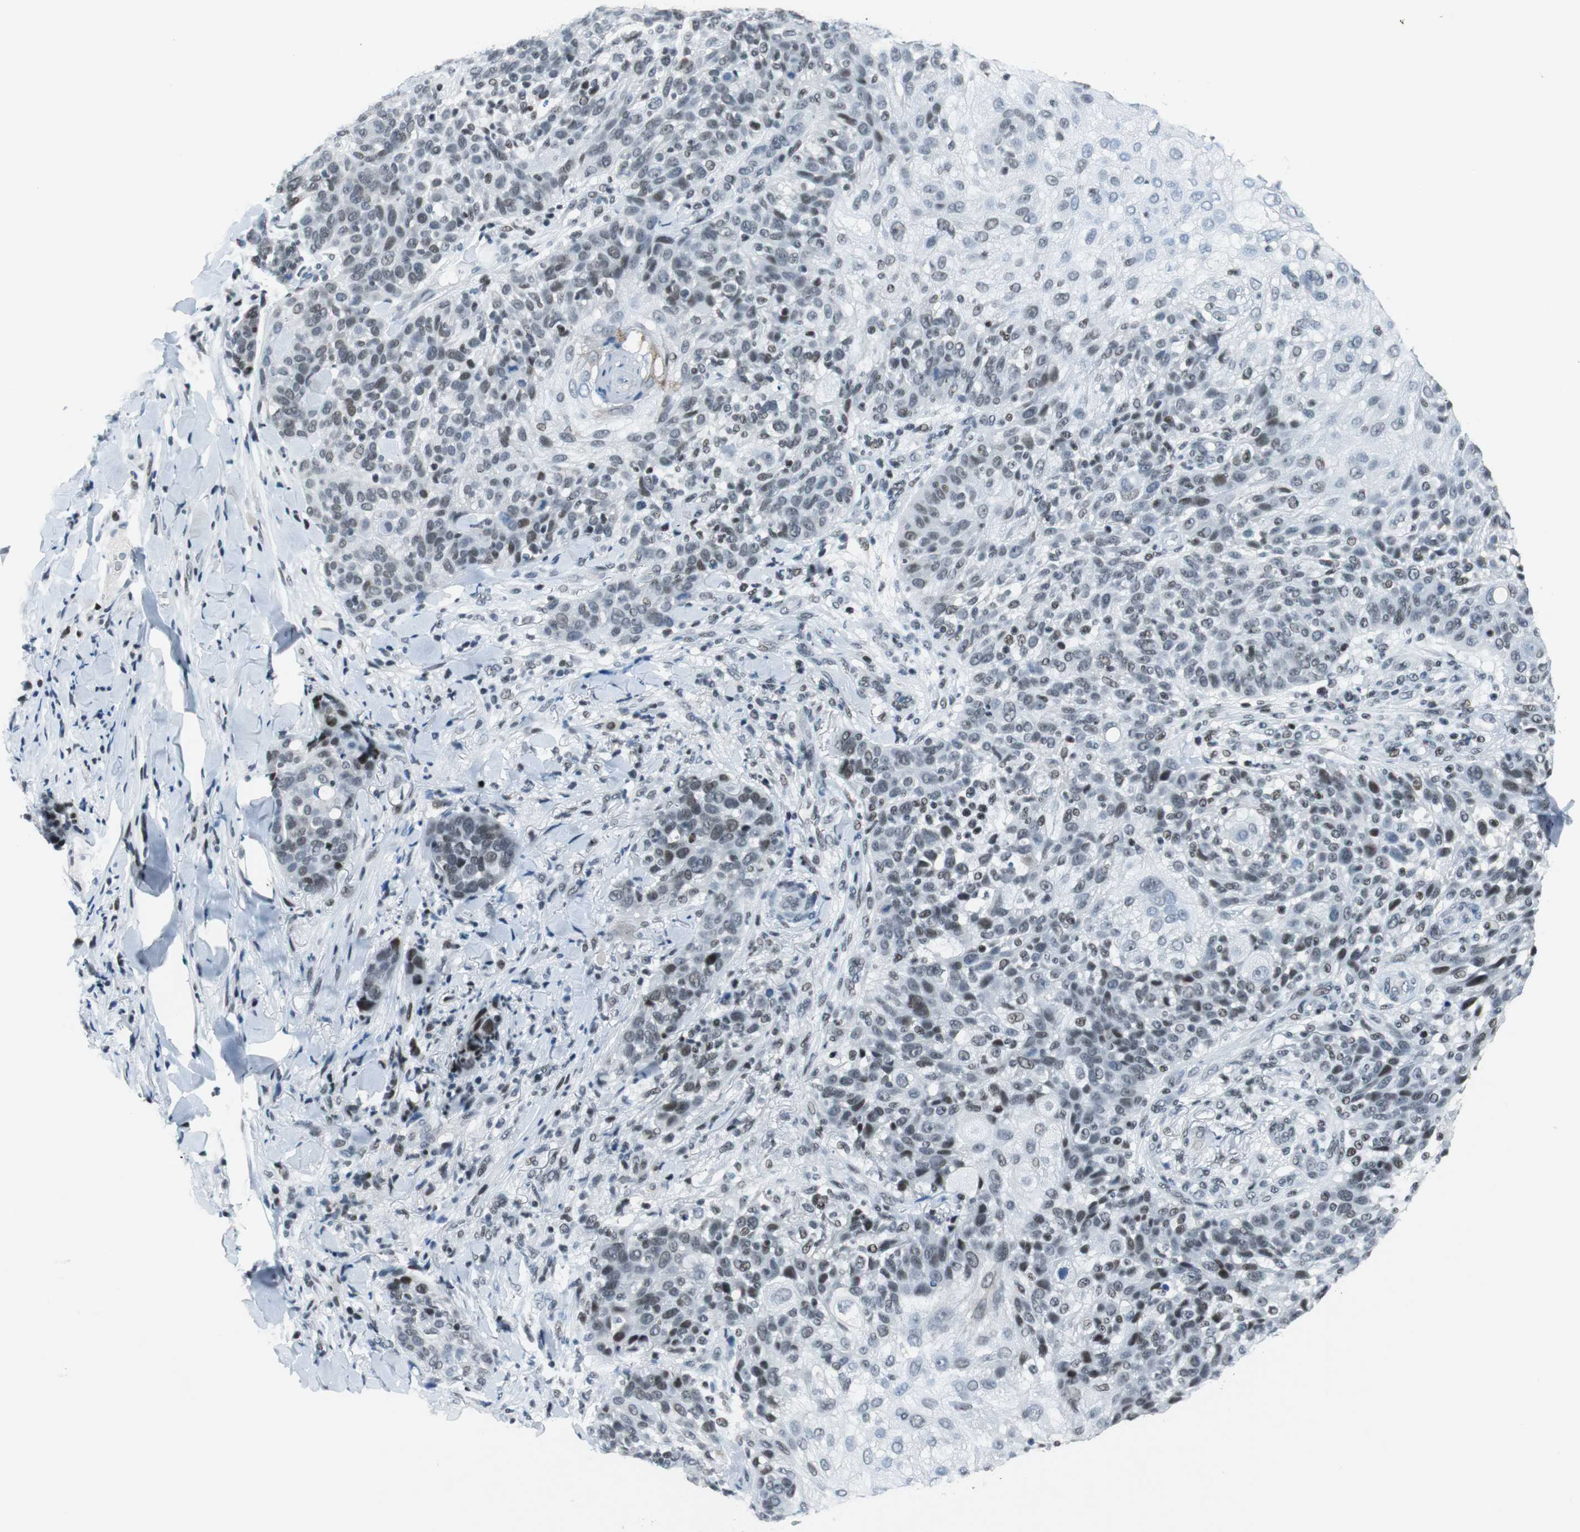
{"staining": {"intensity": "weak", "quantity": "<25%", "location": "nuclear"}, "tissue": "skin cancer", "cell_type": "Tumor cells", "image_type": "cancer", "snomed": [{"axis": "morphology", "description": "Normal tissue, NOS"}, {"axis": "morphology", "description": "Squamous cell carcinoma, NOS"}, {"axis": "topography", "description": "Skin"}], "caption": "IHC image of neoplastic tissue: human squamous cell carcinoma (skin) stained with DAB (3,3'-diaminobenzidine) reveals no significant protein staining in tumor cells.", "gene": "HDAC3", "patient": {"sex": "female", "age": 83}}